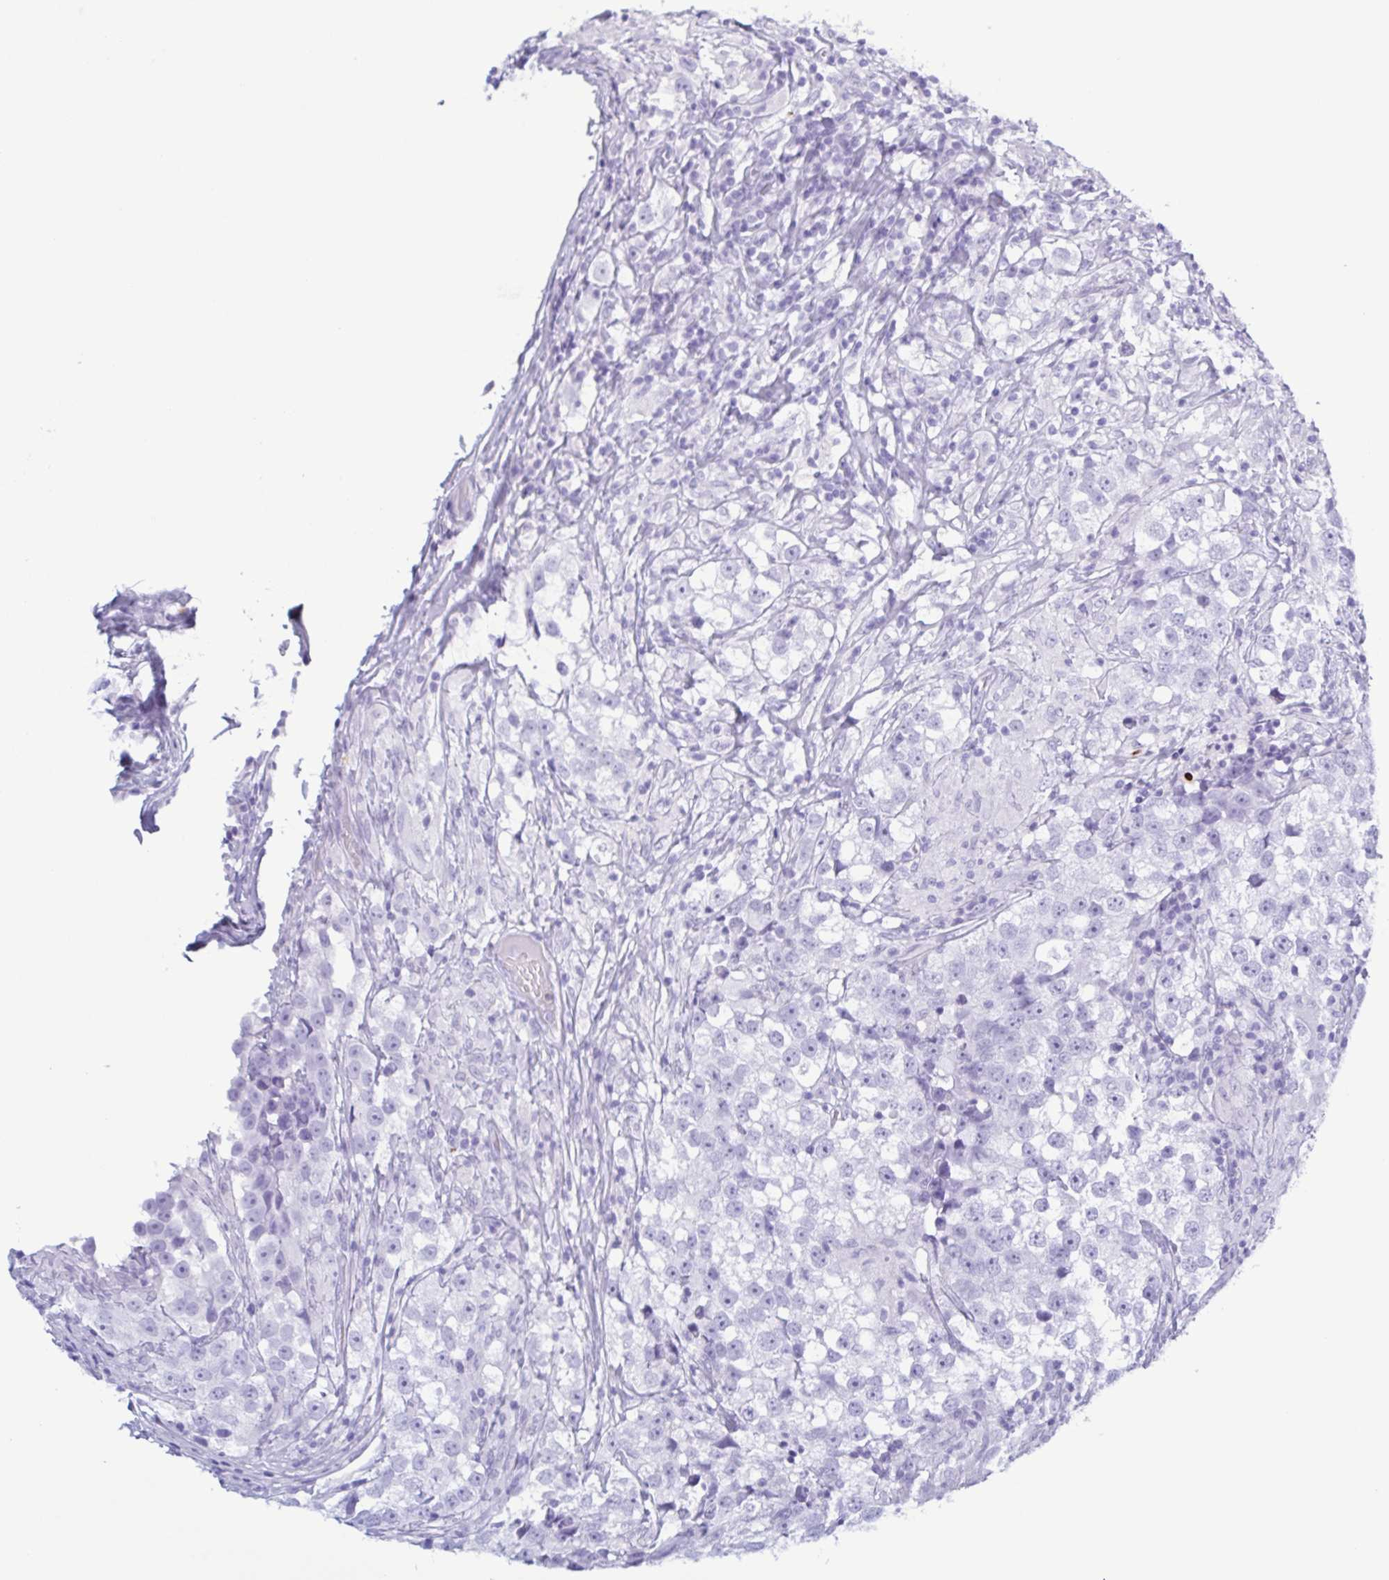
{"staining": {"intensity": "negative", "quantity": "none", "location": "none"}, "tissue": "testis cancer", "cell_type": "Tumor cells", "image_type": "cancer", "snomed": [{"axis": "morphology", "description": "Seminoma, NOS"}, {"axis": "topography", "description": "Testis"}], "caption": "A photomicrograph of seminoma (testis) stained for a protein shows no brown staining in tumor cells.", "gene": "LTF", "patient": {"sex": "male", "age": 46}}